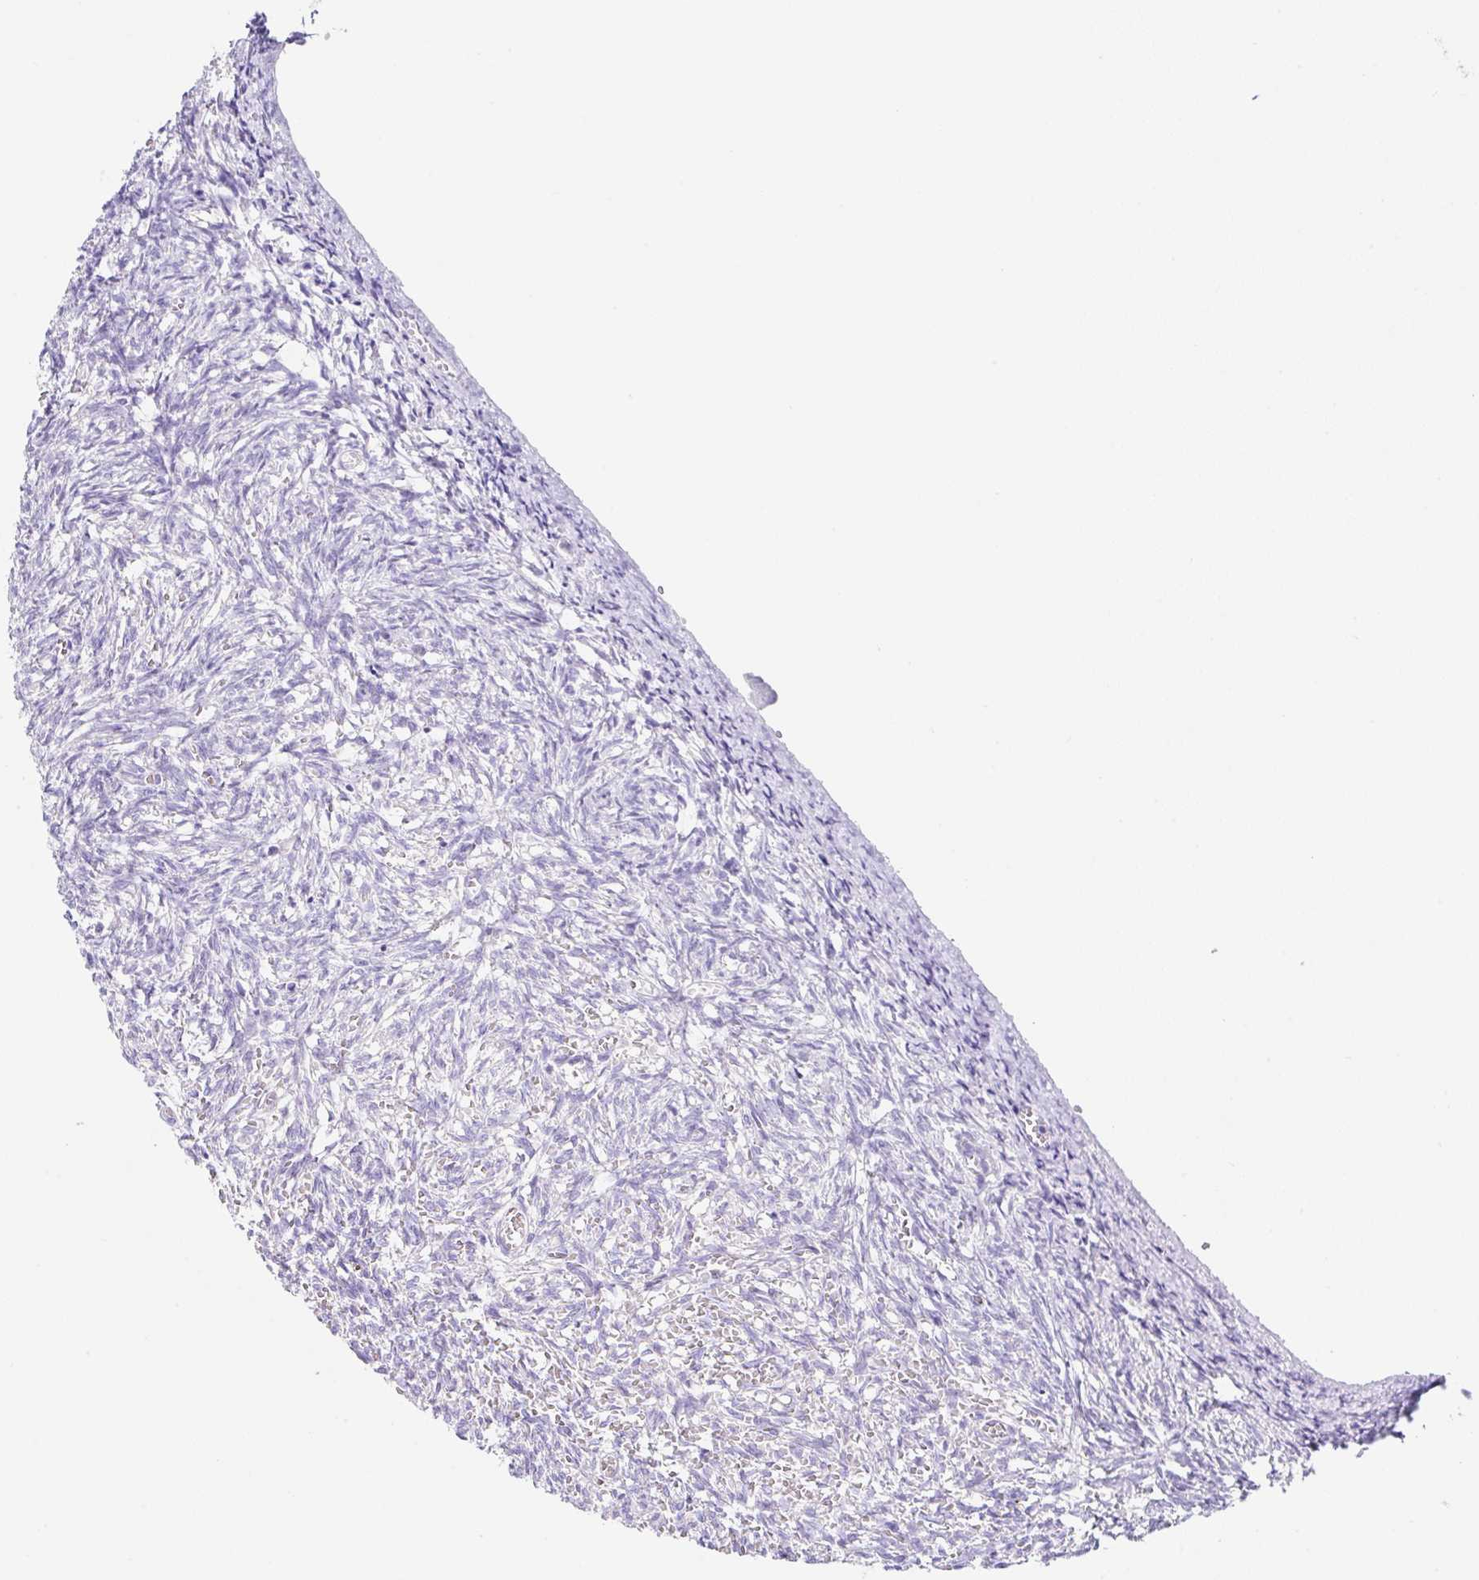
{"staining": {"intensity": "negative", "quantity": "none", "location": "none"}, "tissue": "ovary", "cell_type": "Ovarian stroma cells", "image_type": "normal", "snomed": [{"axis": "morphology", "description": "Normal tissue, NOS"}, {"axis": "topography", "description": "Ovary"}], "caption": "This is an immunohistochemistry micrograph of benign ovary. There is no staining in ovarian stroma cells.", "gene": "DKK4", "patient": {"sex": "female", "age": 67}}